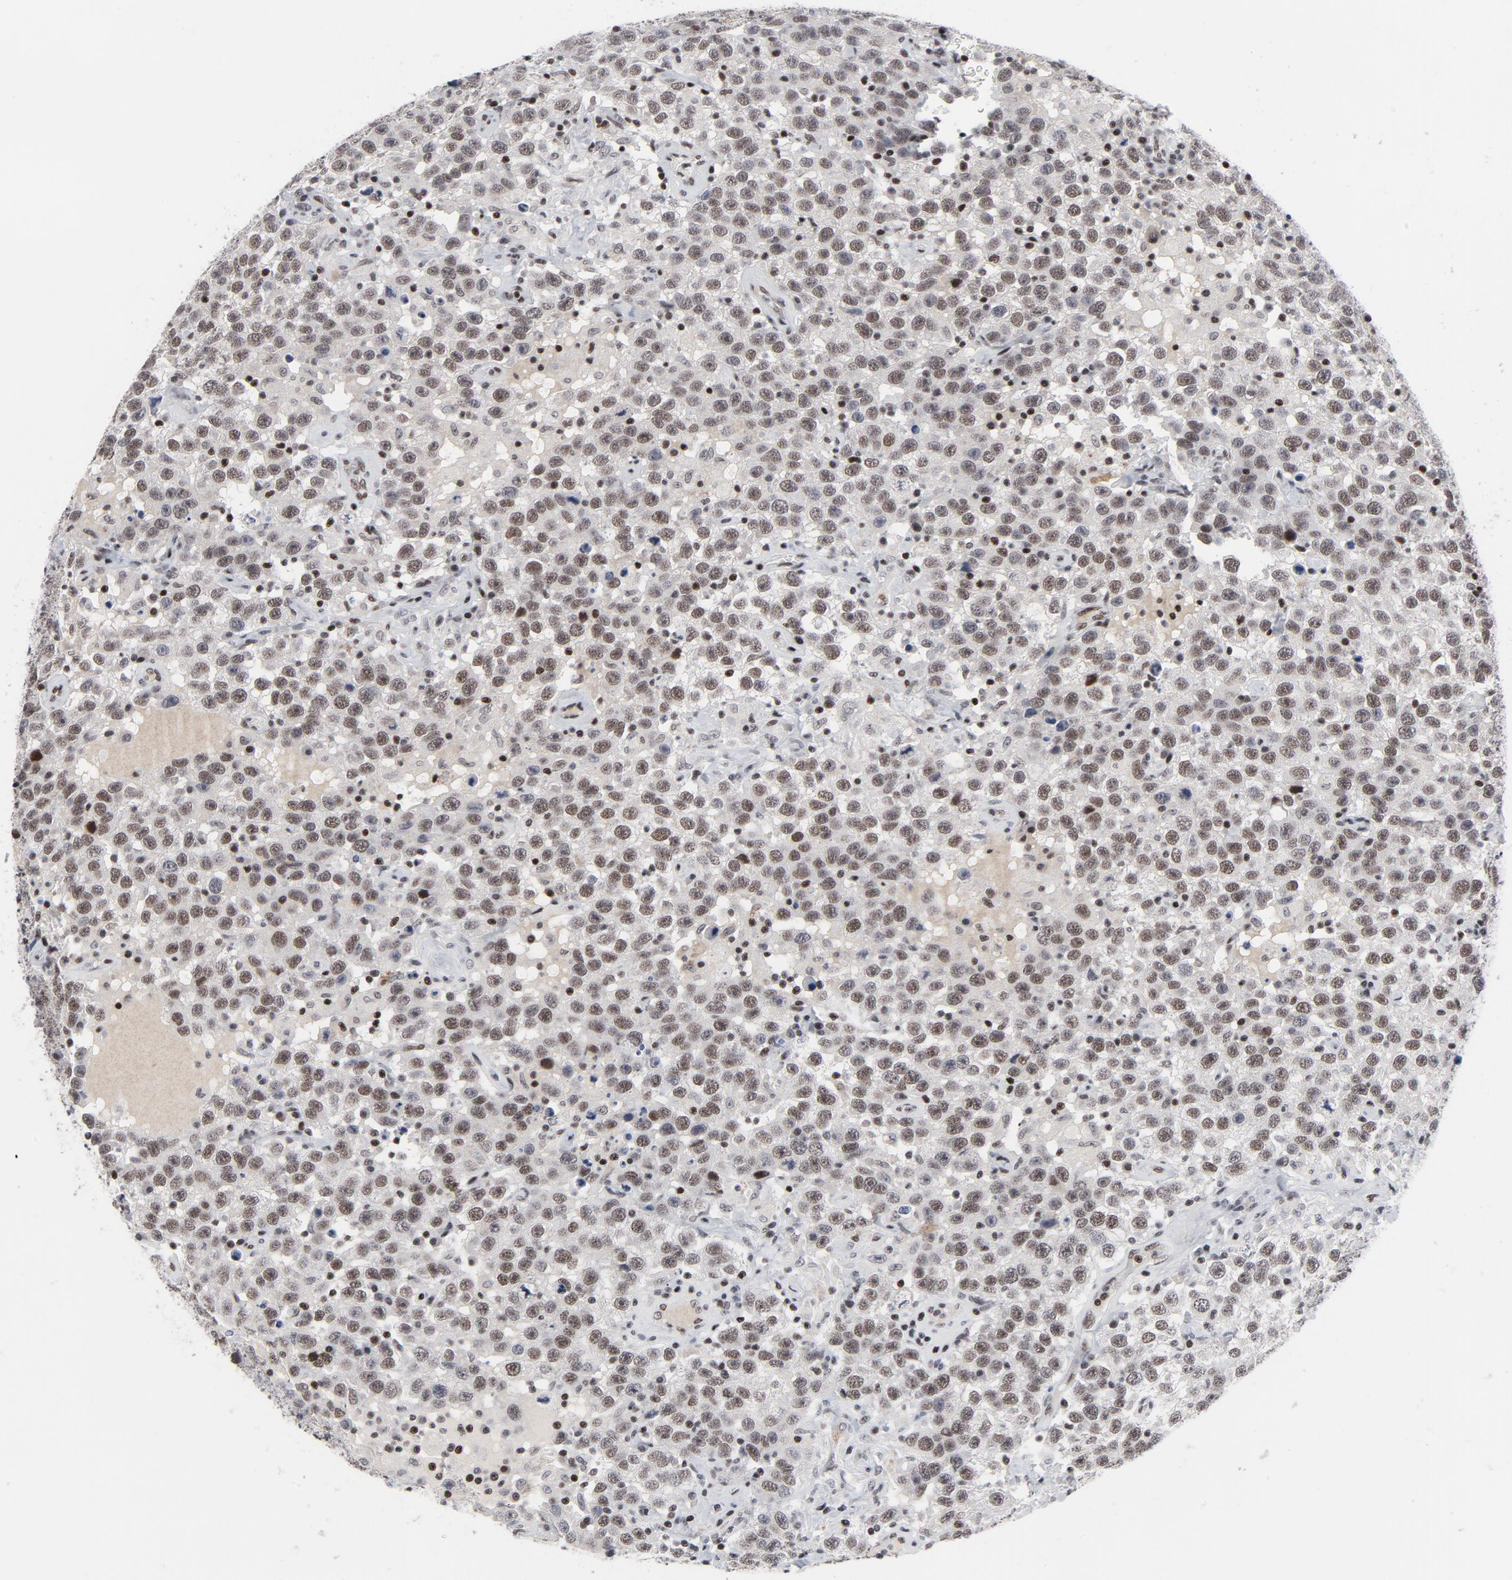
{"staining": {"intensity": "moderate", "quantity": ">75%", "location": "nuclear"}, "tissue": "testis cancer", "cell_type": "Tumor cells", "image_type": "cancer", "snomed": [{"axis": "morphology", "description": "Seminoma, NOS"}, {"axis": "topography", "description": "Testis"}], "caption": "DAB immunohistochemical staining of human testis seminoma reveals moderate nuclear protein staining in about >75% of tumor cells.", "gene": "GABPA", "patient": {"sex": "male", "age": 41}}